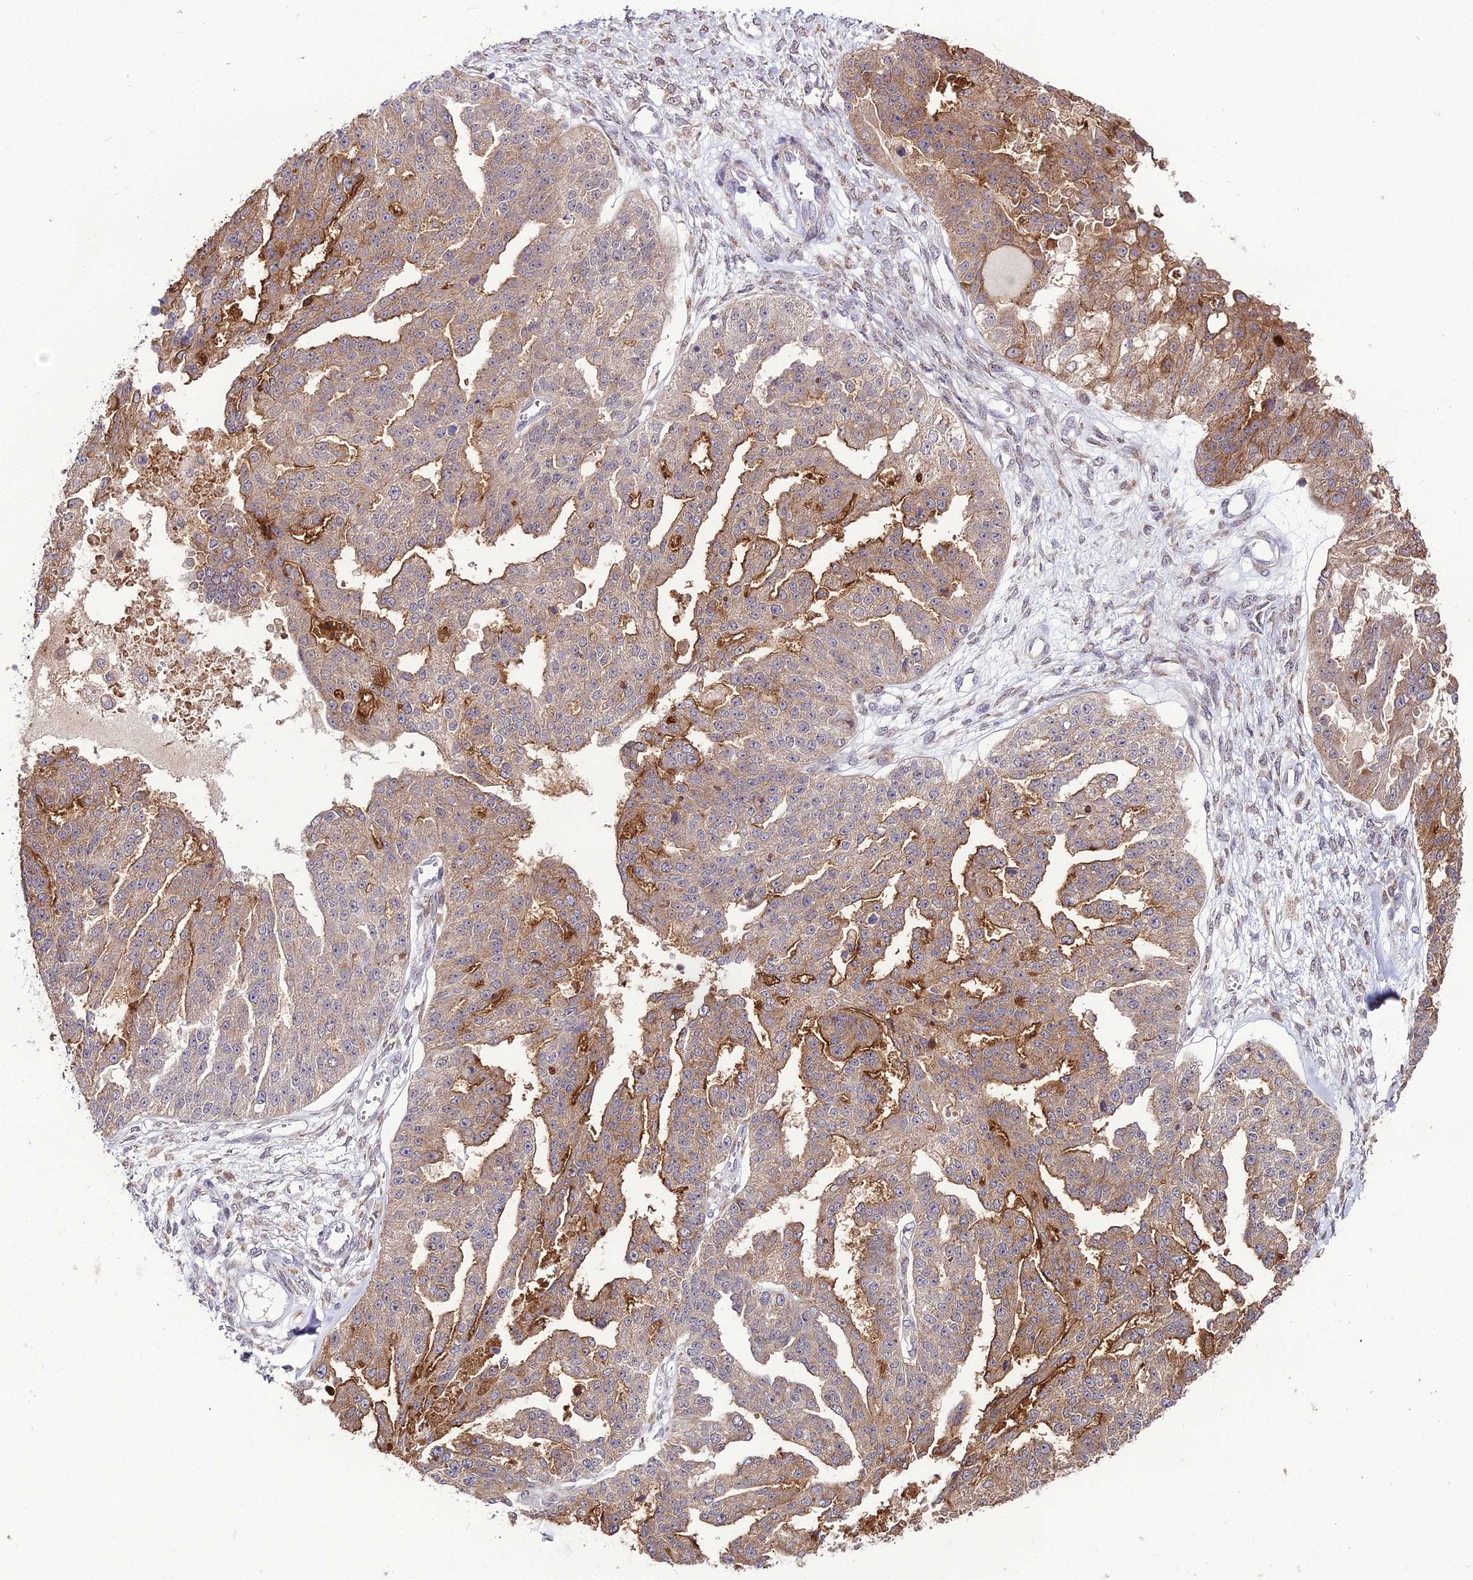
{"staining": {"intensity": "moderate", "quantity": "25%-75%", "location": "cytoplasmic/membranous"}, "tissue": "ovarian cancer", "cell_type": "Tumor cells", "image_type": "cancer", "snomed": [{"axis": "morphology", "description": "Cystadenocarcinoma, serous, NOS"}, {"axis": "topography", "description": "Ovary"}], "caption": "Ovarian cancer tissue demonstrates moderate cytoplasmic/membranous positivity in about 25%-75% of tumor cells Ihc stains the protein of interest in brown and the nuclei are stained blue.", "gene": "TROAP", "patient": {"sex": "female", "age": 58}}